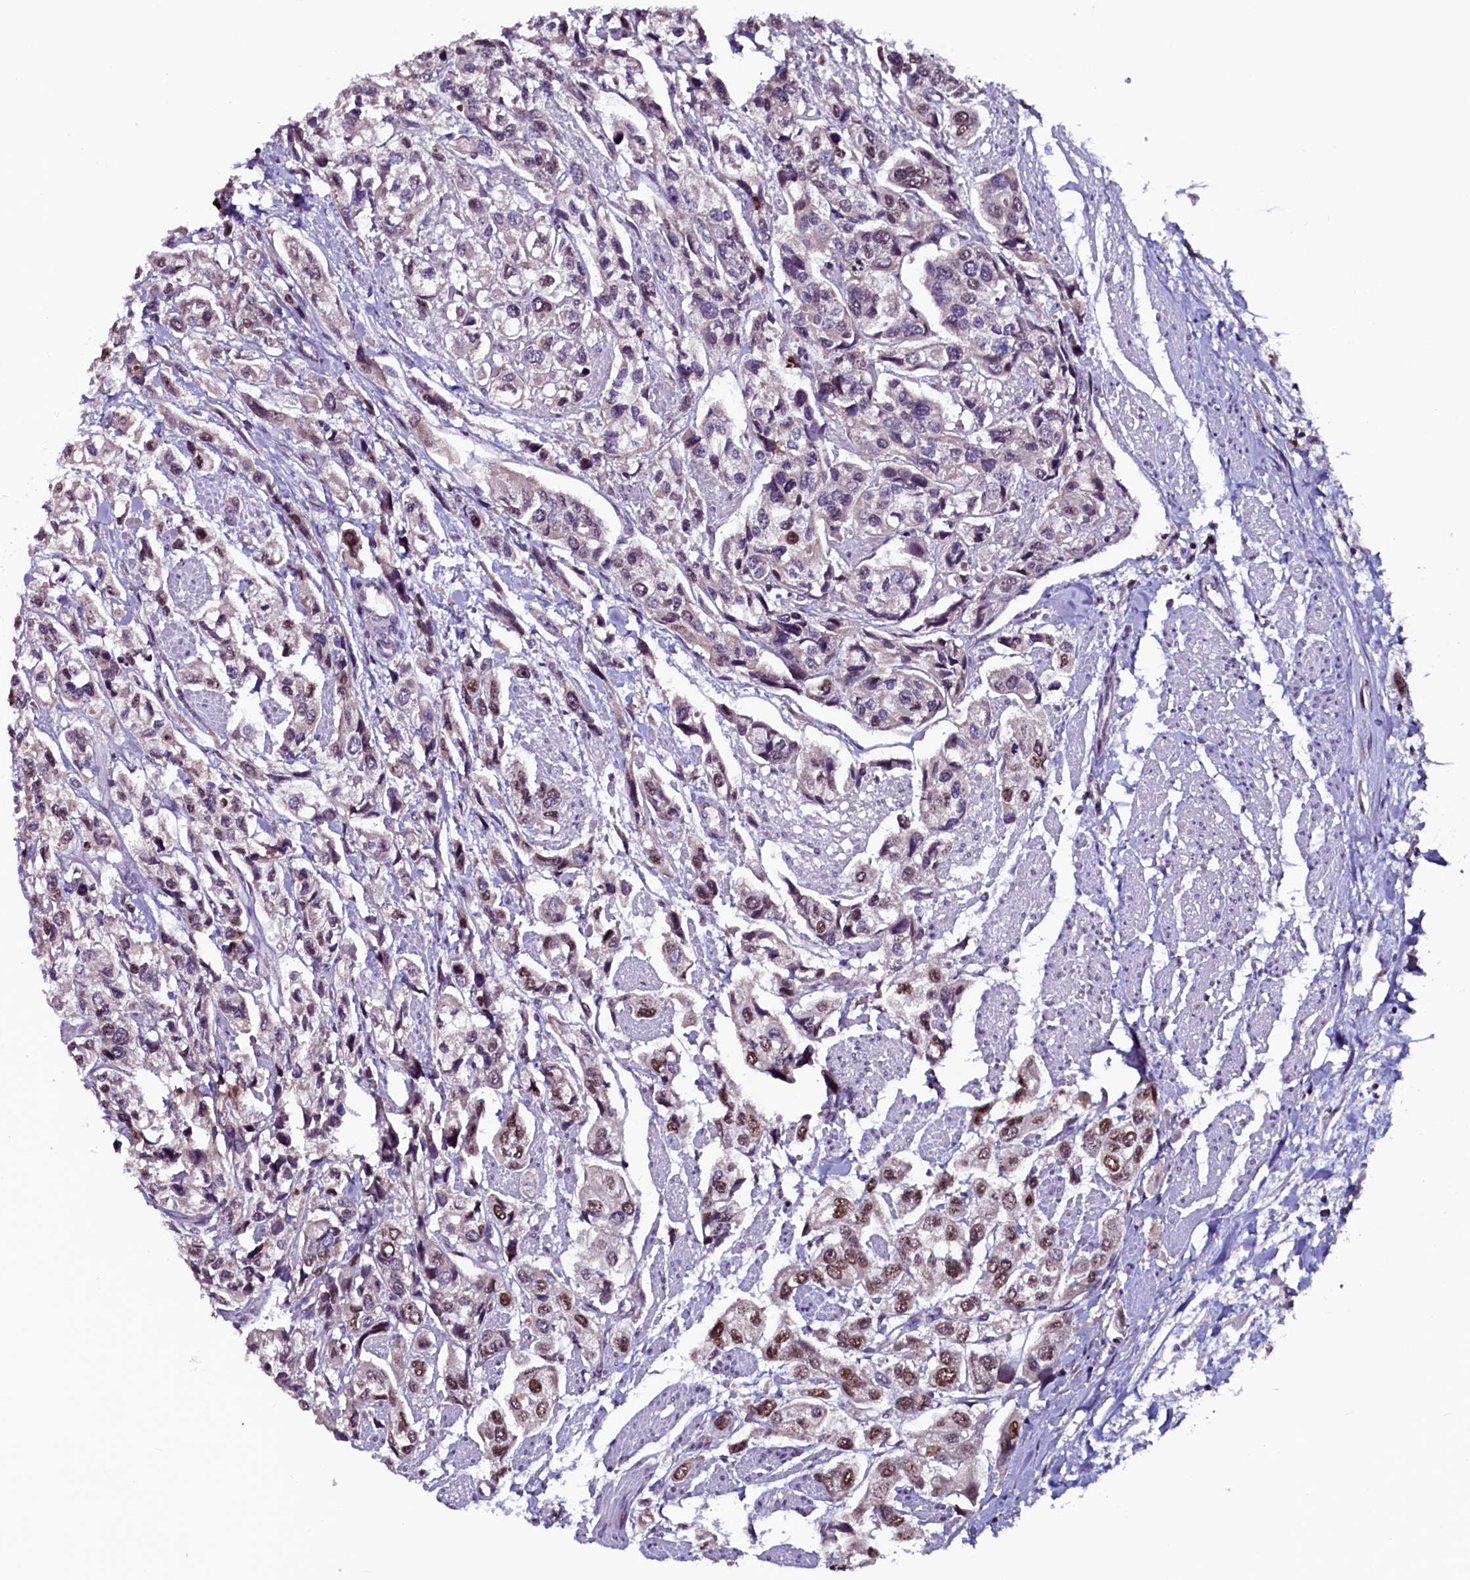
{"staining": {"intensity": "moderate", "quantity": "25%-75%", "location": "nuclear"}, "tissue": "urothelial cancer", "cell_type": "Tumor cells", "image_type": "cancer", "snomed": [{"axis": "morphology", "description": "Urothelial carcinoma, High grade"}, {"axis": "topography", "description": "Urinary bladder"}], "caption": "Urothelial cancer stained with a protein marker demonstrates moderate staining in tumor cells.", "gene": "RNMT", "patient": {"sex": "male", "age": 67}}